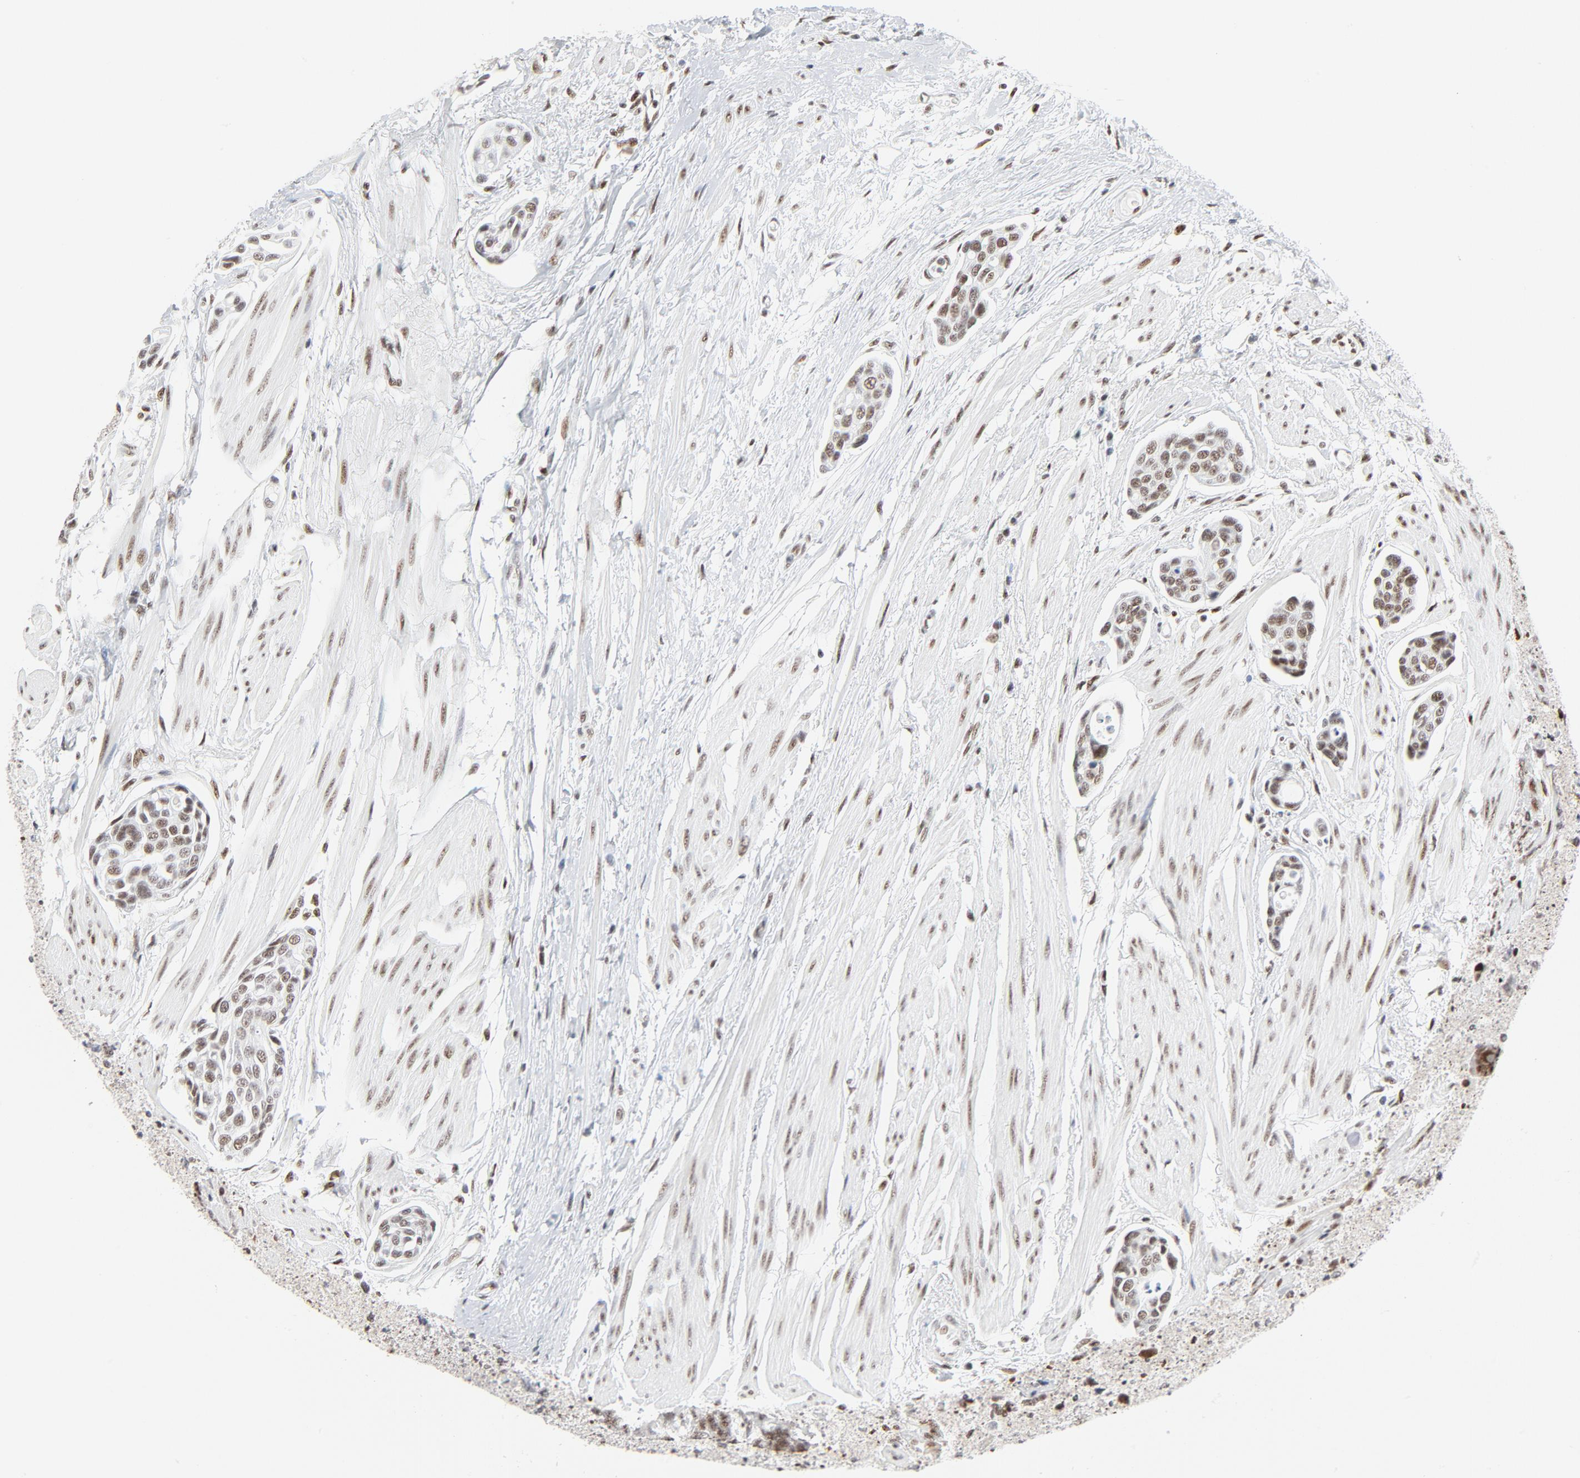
{"staining": {"intensity": "moderate", "quantity": ">75%", "location": "nuclear"}, "tissue": "urothelial cancer", "cell_type": "Tumor cells", "image_type": "cancer", "snomed": [{"axis": "morphology", "description": "Urothelial carcinoma, High grade"}, {"axis": "topography", "description": "Urinary bladder"}], "caption": "The image demonstrates immunohistochemical staining of urothelial carcinoma (high-grade). There is moderate nuclear staining is identified in approximately >75% of tumor cells.", "gene": "GTF2H1", "patient": {"sex": "male", "age": 78}}